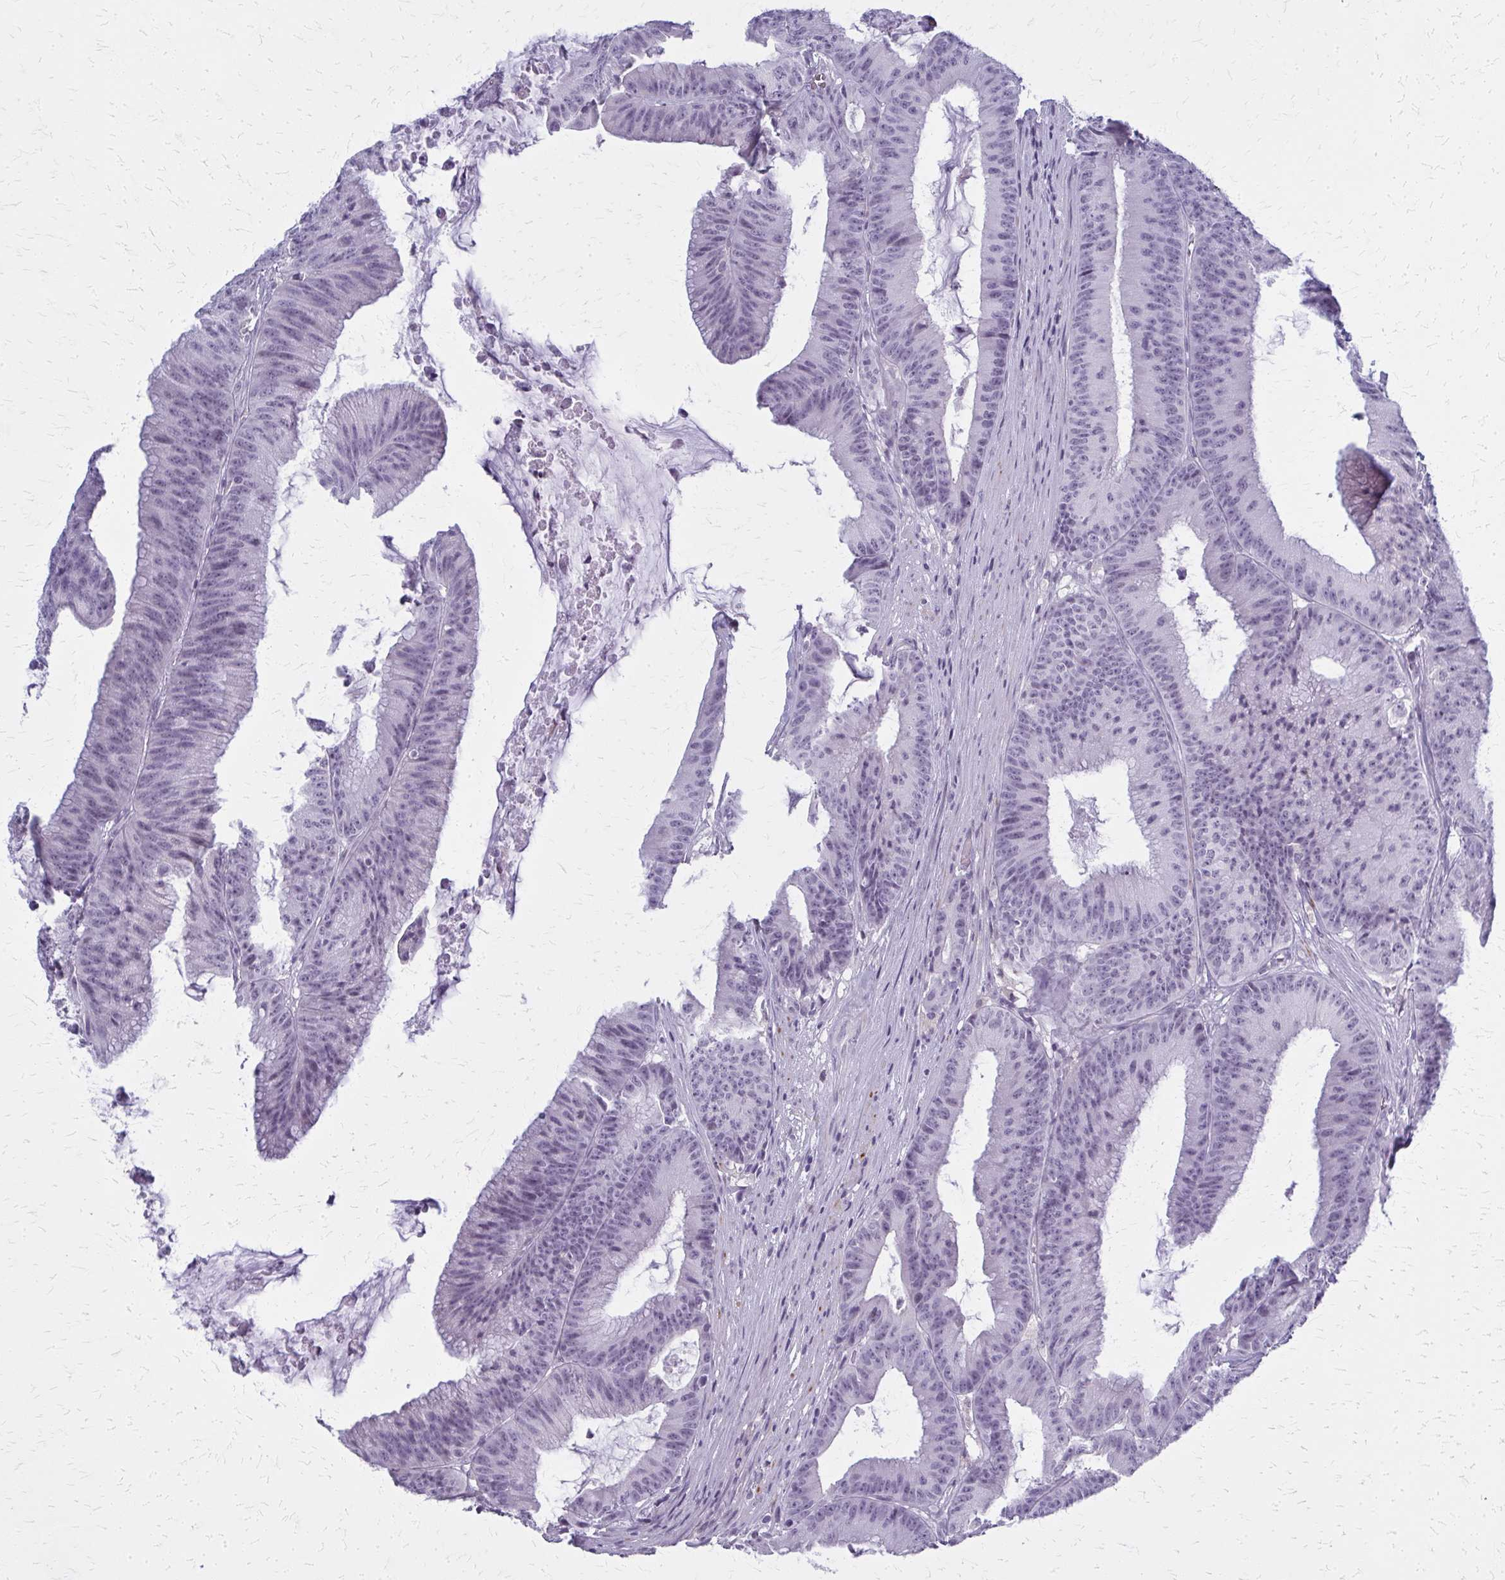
{"staining": {"intensity": "negative", "quantity": "none", "location": "none"}, "tissue": "colorectal cancer", "cell_type": "Tumor cells", "image_type": "cancer", "snomed": [{"axis": "morphology", "description": "Adenocarcinoma, NOS"}, {"axis": "topography", "description": "Colon"}], "caption": "Colorectal cancer was stained to show a protein in brown. There is no significant staining in tumor cells.", "gene": "CASQ2", "patient": {"sex": "female", "age": 78}}